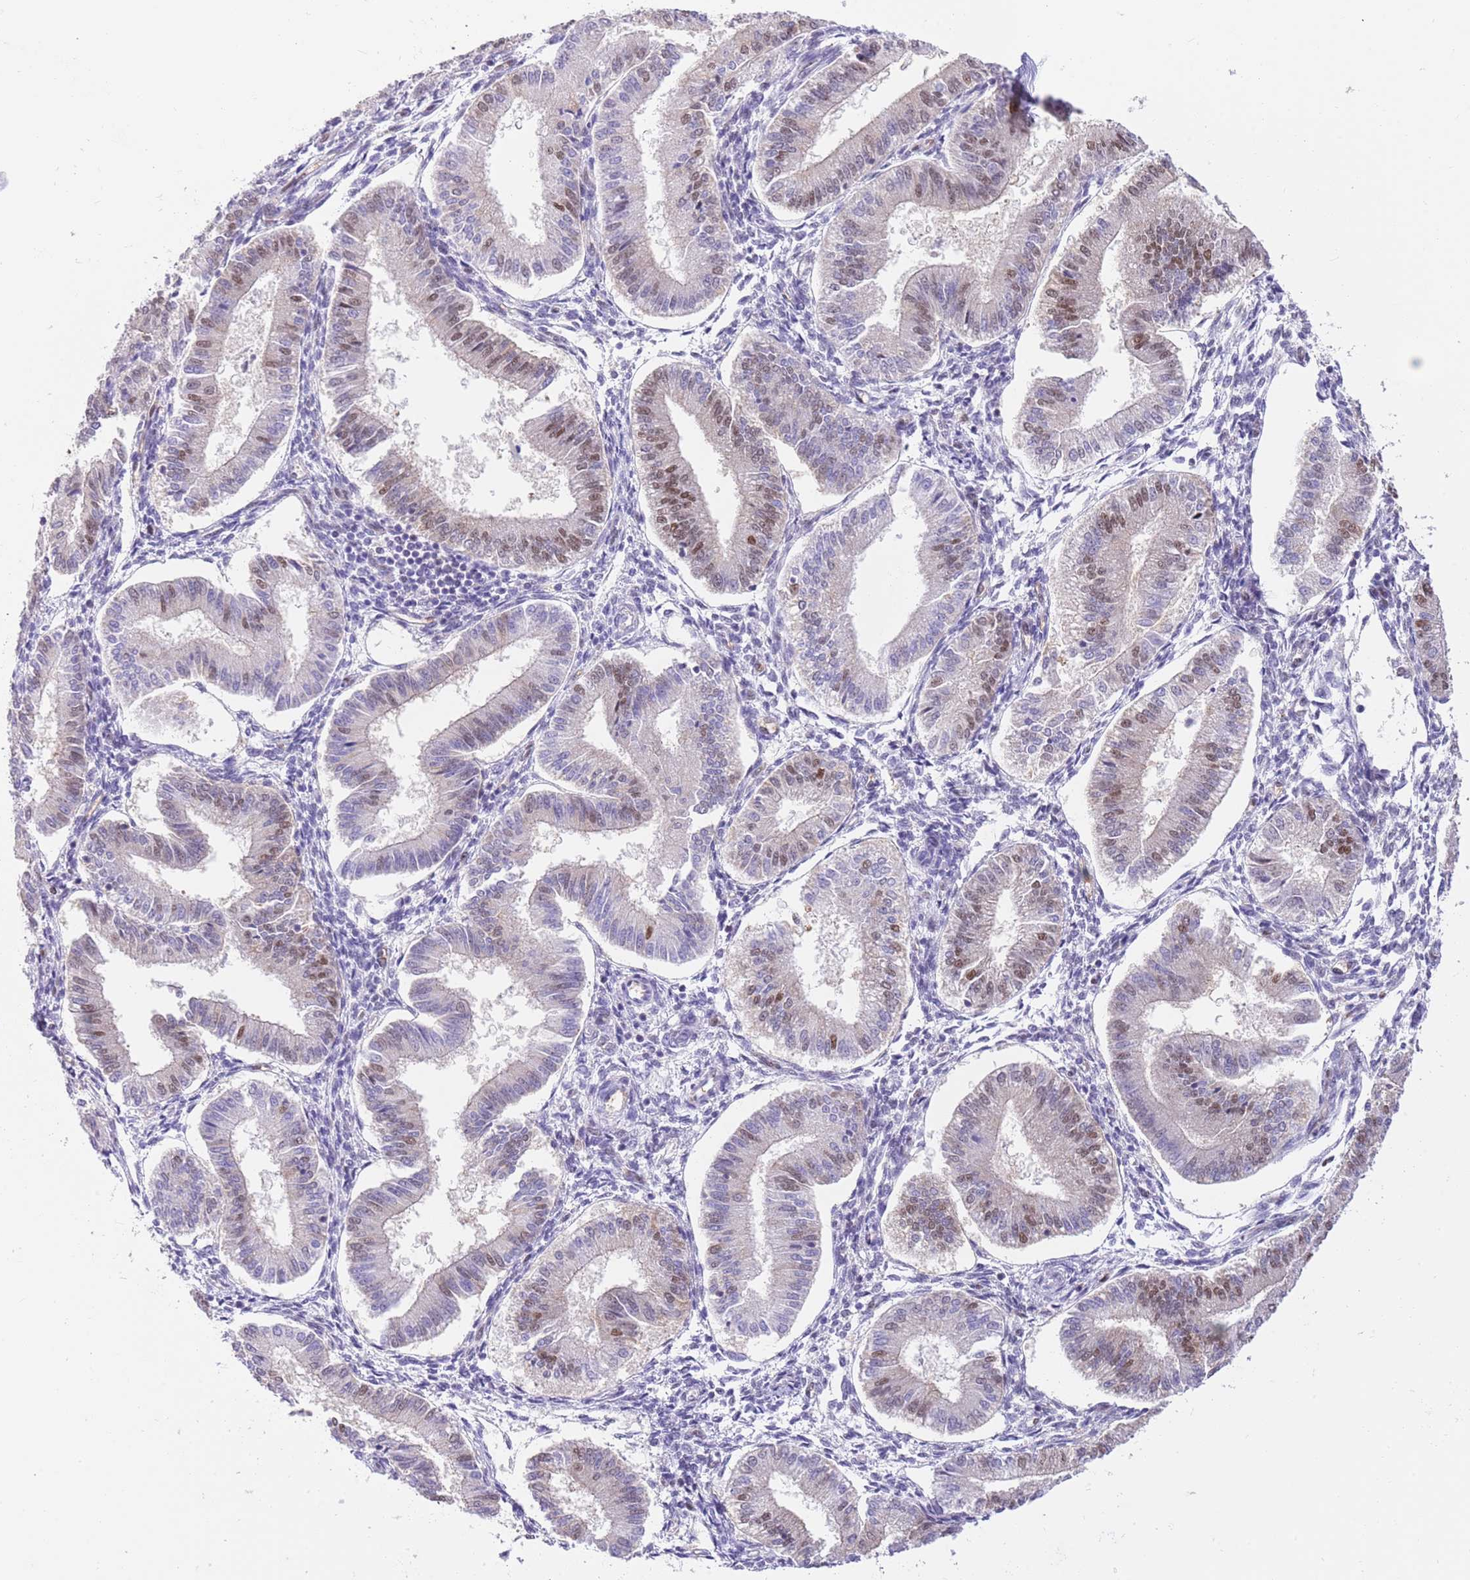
{"staining": {"intensity": "negative", "quantity": "none", "location": "none"}, "tissue": "endometrium", "cell_type": "Cells in endometrial stroma", "image_type": "normal", "snomed": [{"axis": "morphology", "description": "Normal tissue, NOS"}, {"axis": "topography", "description": "Endometrium"}], "caption": "This is an IHC micrograph of unremarkable endometrium. There is no expression in cells in endometrial stroma.", "gene": "DDI2", "patient": {"sex": "female", "age": 39}}